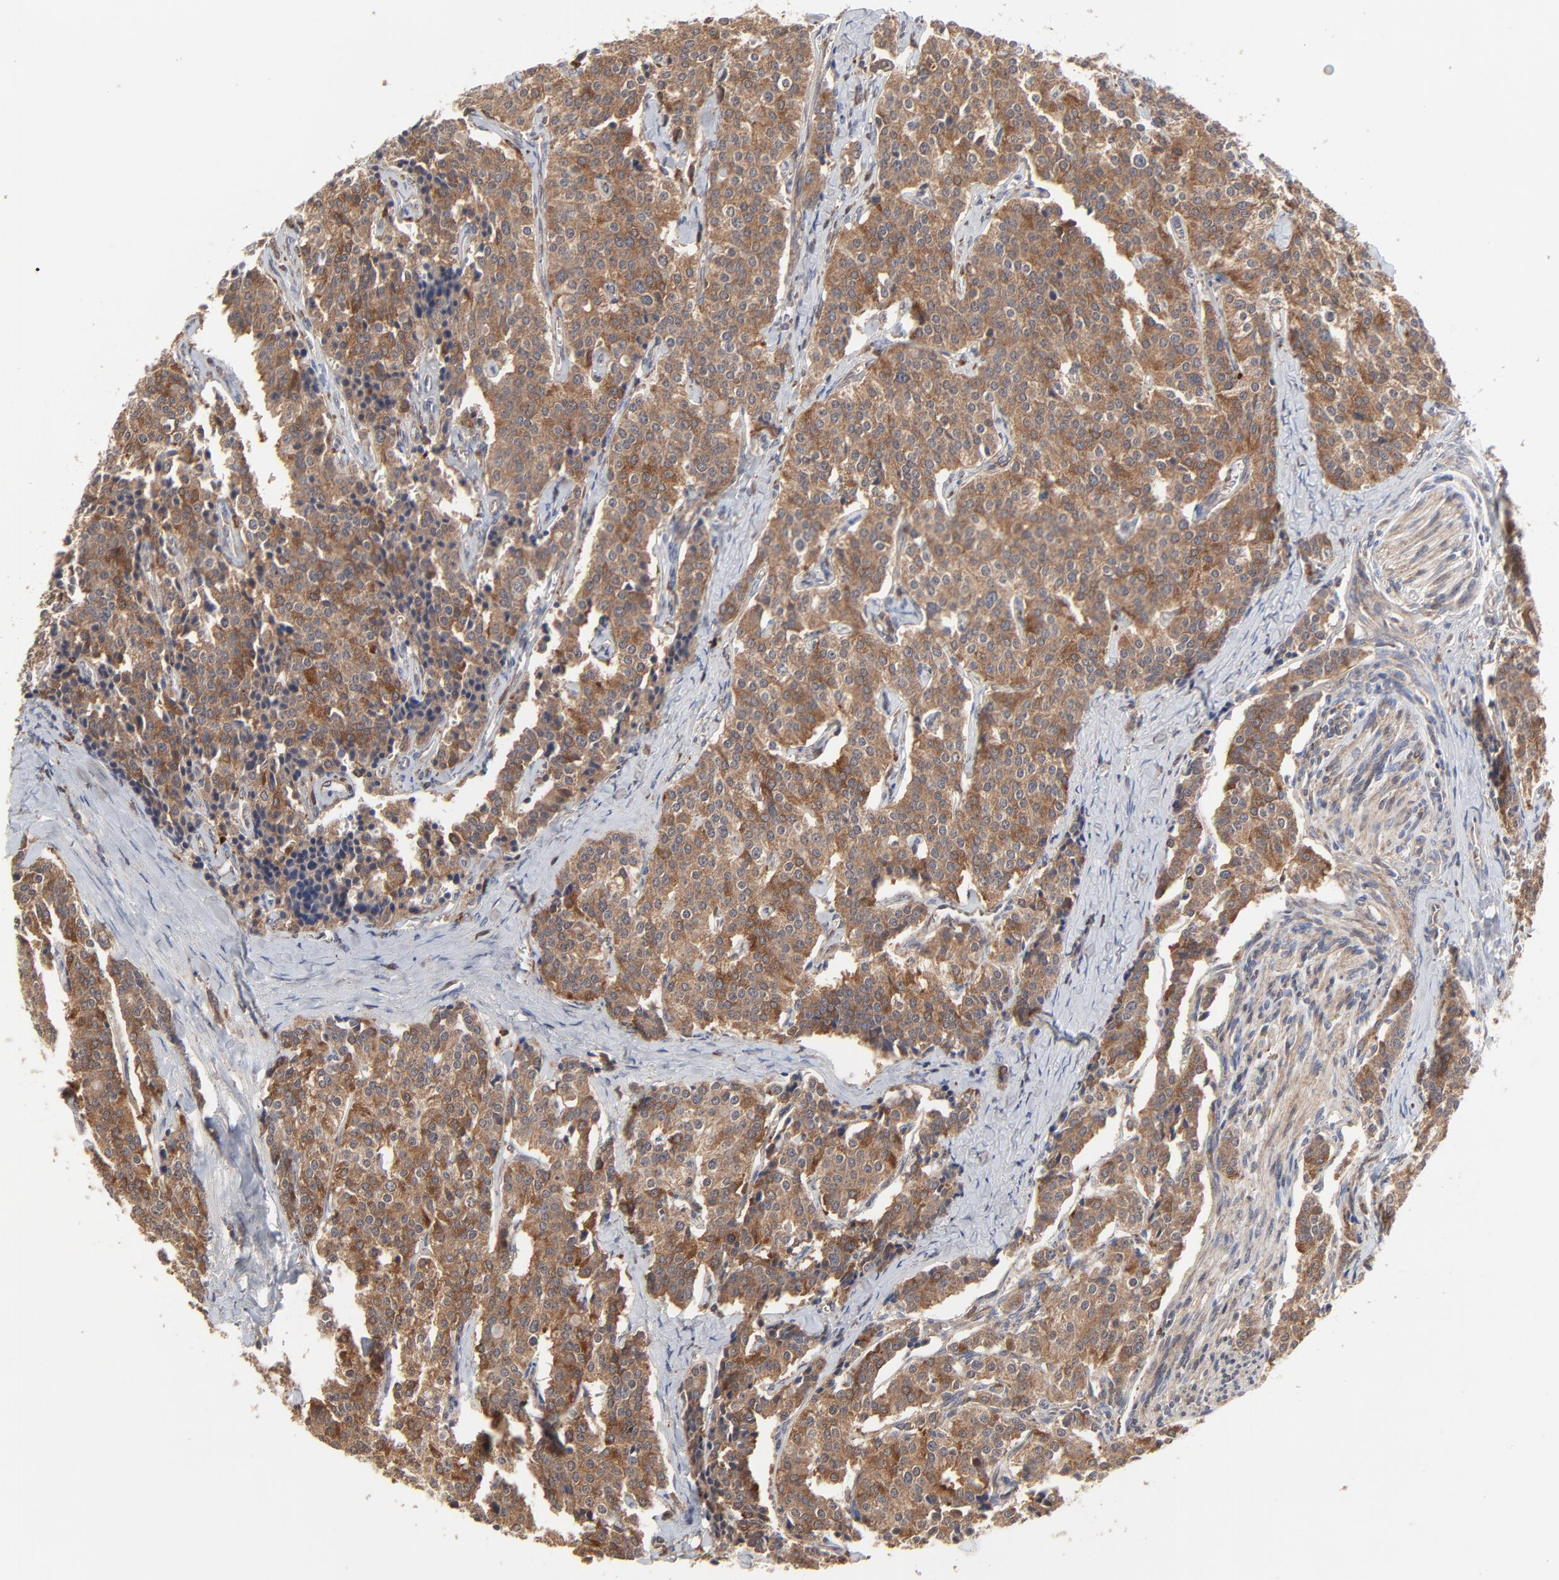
{"staining": {"intensity": "strong", "quantity": ">75%", "location": "cytoplasmic/membranous"}, "tissue": "carcinoid", "cell_type": "Tumor cells", "image_type": "cancer", "snomed": [{"axis": "morphology", "description": "Carcinoid, malignant, NOS"}, {"axis": "topography", "description": "Small intestine"}], "caption": "DAB (3,3'-diaminobenzidine) immunohistochemical staining of carcinoid (malignant) shows strong cytoplasmic/membranous protein expression in approximately >75% of tumor cells.", "gene": "RAB9A", "patient": {"sex": "male", "age": 63}}